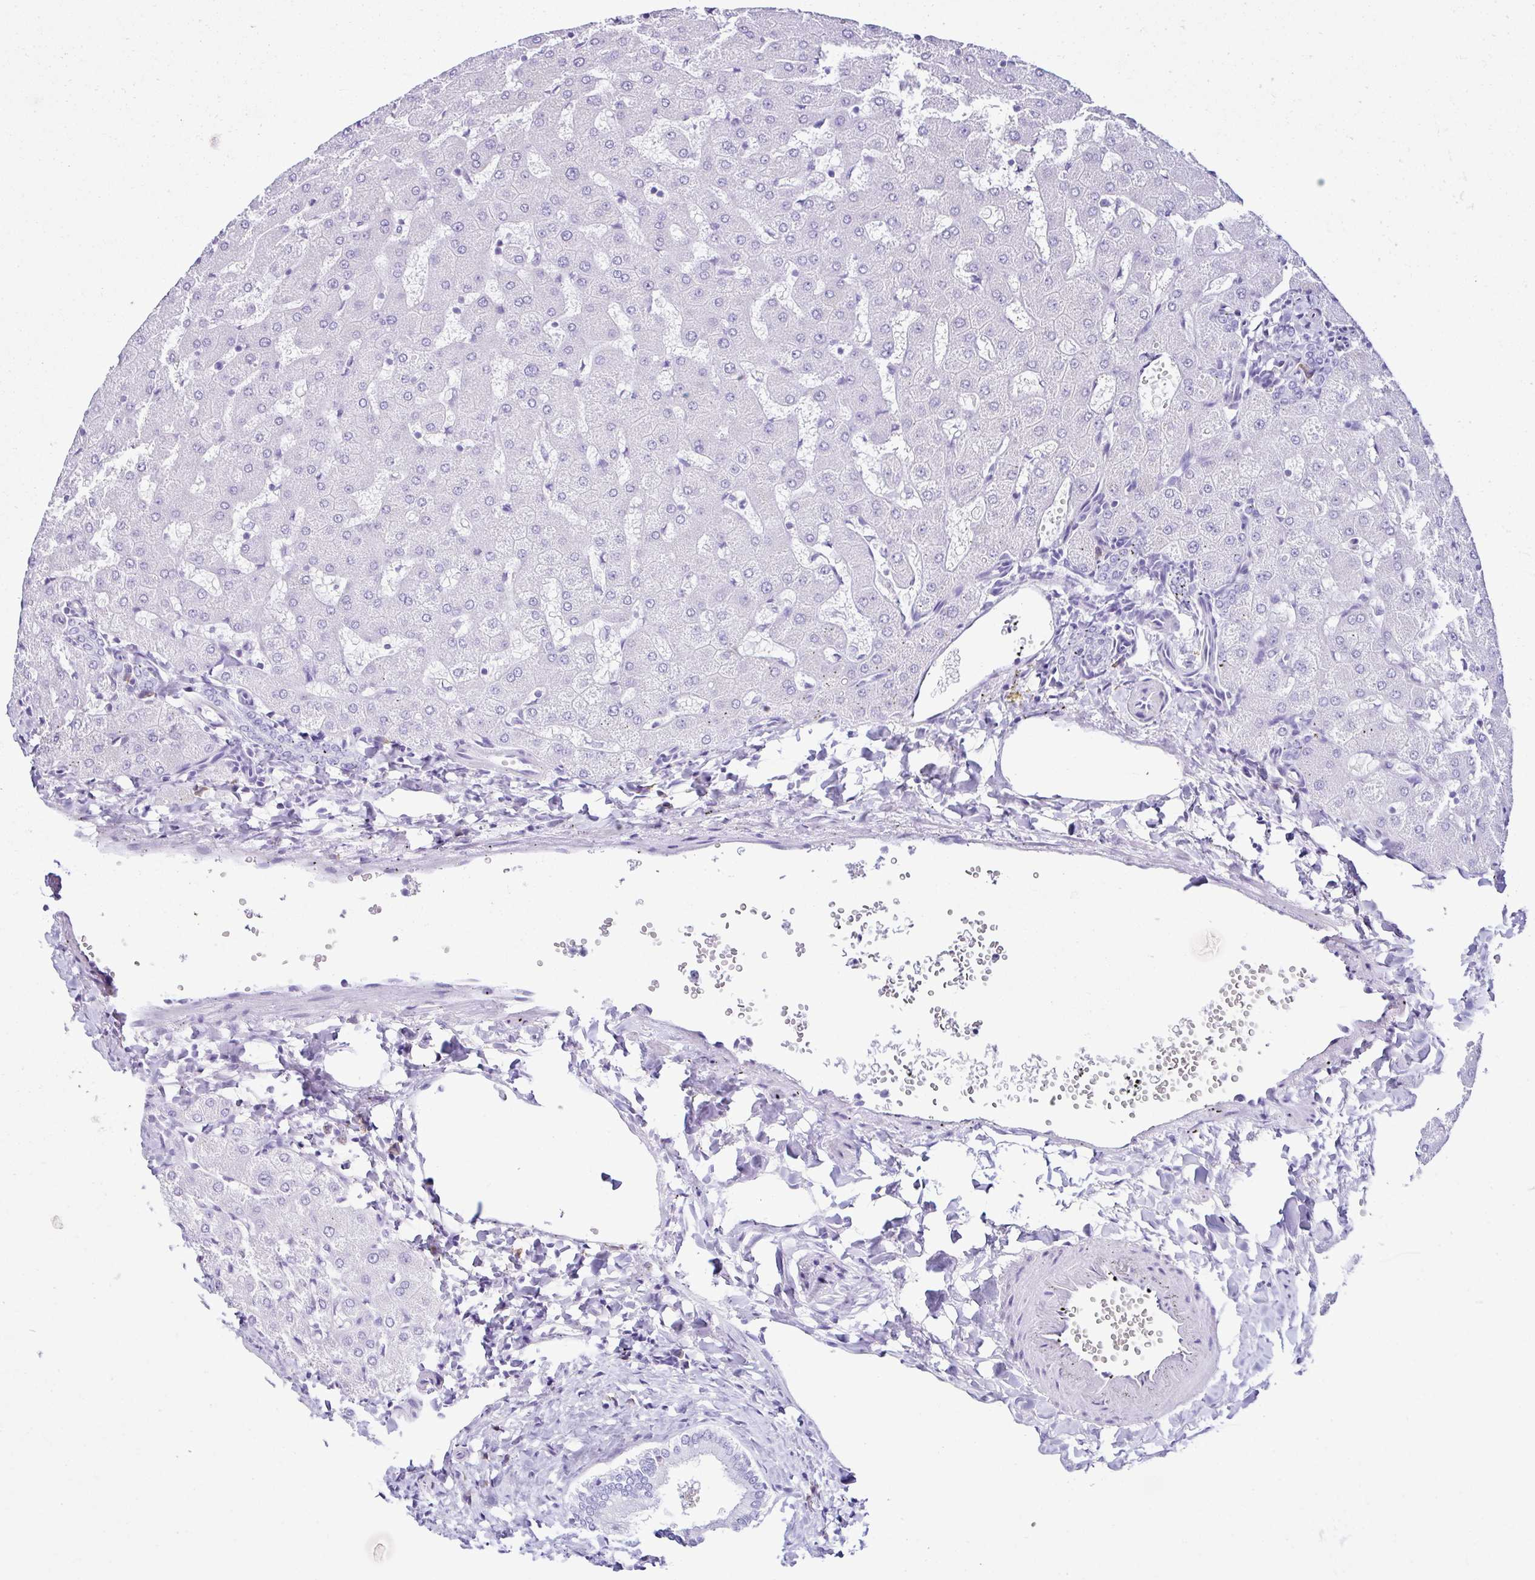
{"staining": {"intensity": "negative", "quantity": "none", "location": "none"}, "tissue": "liver", "cell_type": "Cholangiocytes", "image_type": "normal", "snomed": [{"axis": "morphology", "description": "Normal tissue, NOS"}, {"axis": "topography", "description": "Liver"}], "caption": "Micrograph shows no significant protein staining in cholangiocytes of unremarkable liver. (DAB immunohistochemistry visualized using brightfield microscopy, high magnification).", "gene": "PIGF", "patient": {"sex": "female", "age": 63}}